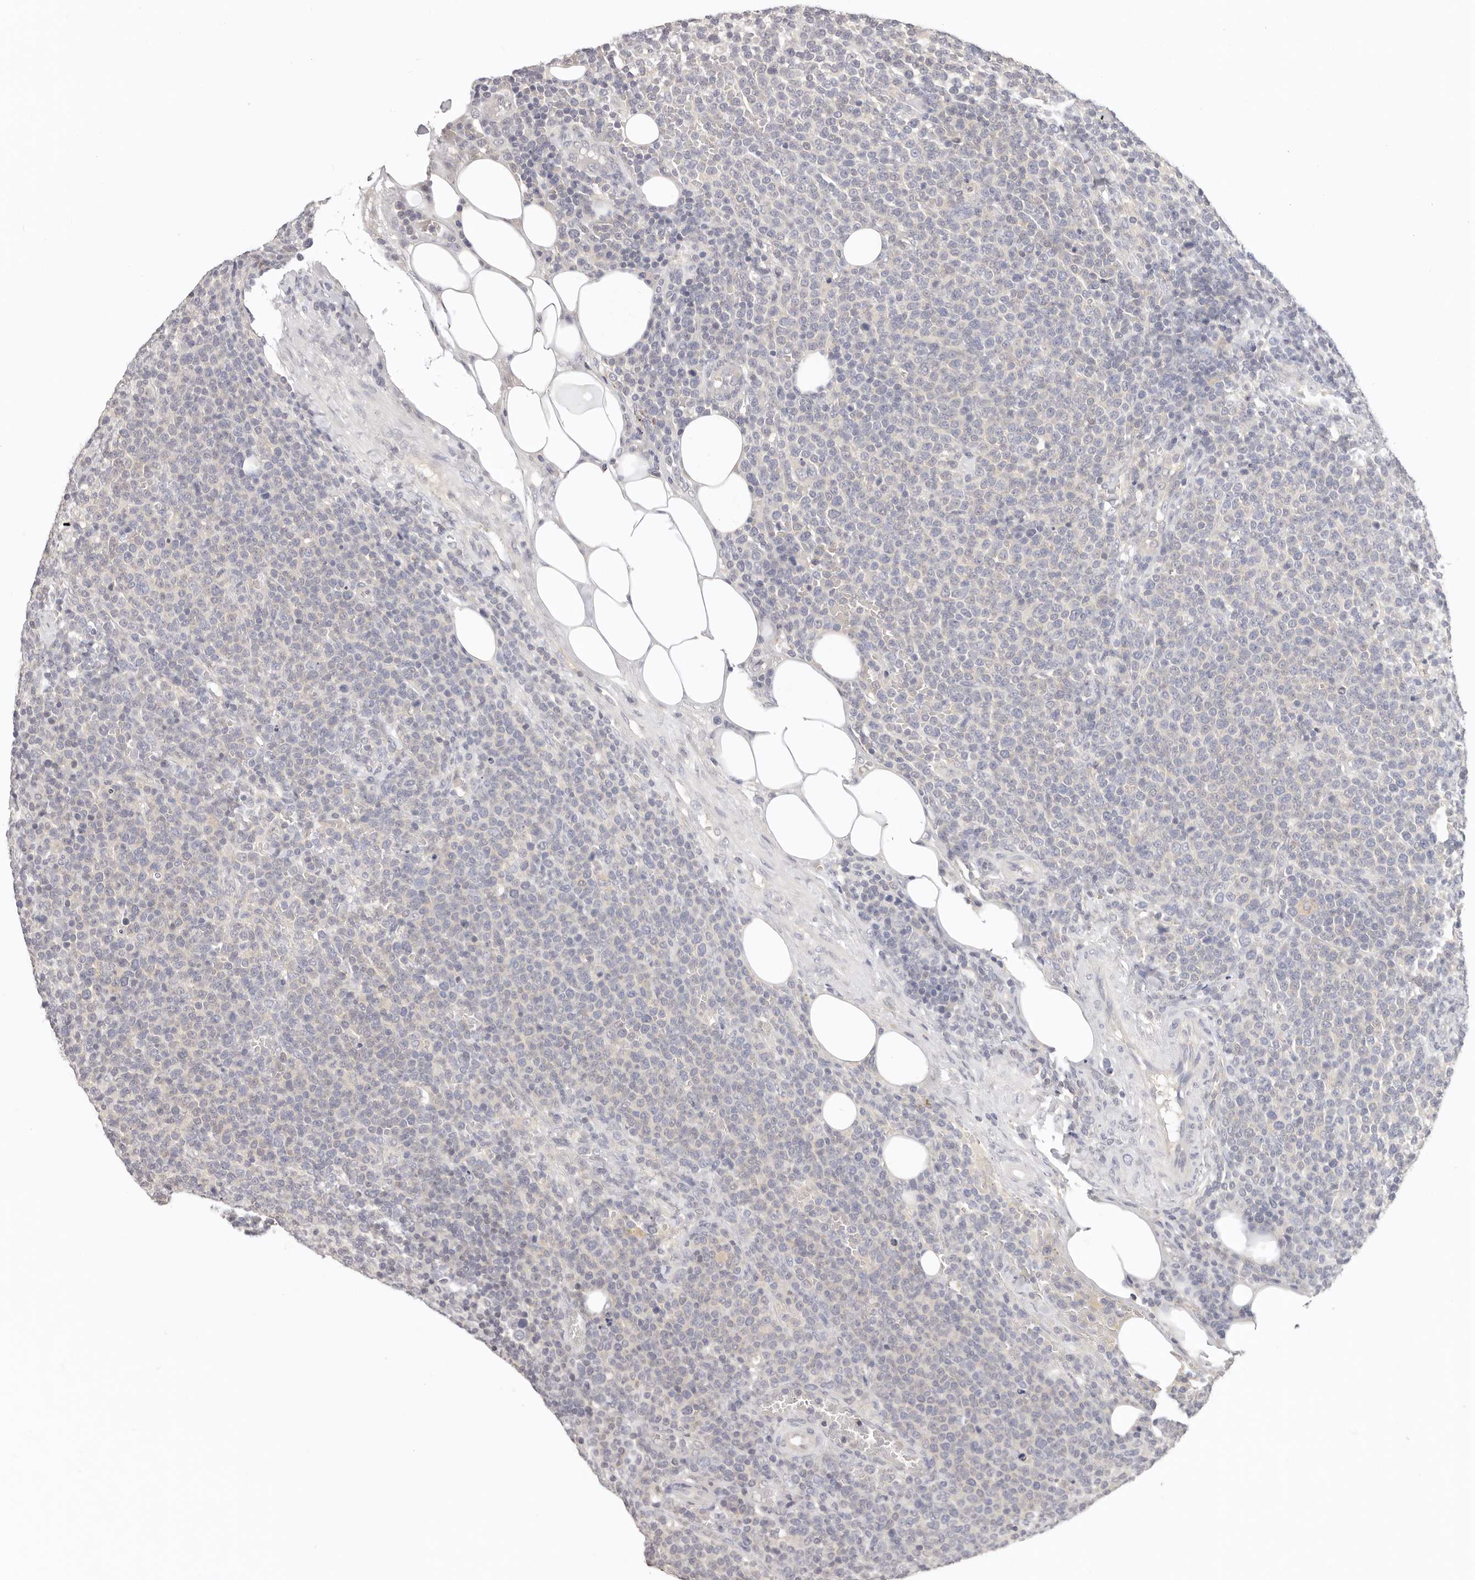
{"staining": {"intensity": "negative", "quantity": "none", "location": "none"}, "tissue": "lymphoma", "cell_type": "Tumor cells", "image_type": "cancer", "snomed": [{"axis": "morphology", "description": "Malignant lymphoma, non-Hodgkin's type, High grade"}, {"axis": "topography", "description": "Lymph node"}], "caption": "Immunohistochemistry (IHC) histopathology image of neoplastic tissue: high-grade malignant lymphoma, non-Hodgkin's type stained with DAB exhibits no significant protein expression in tumor cells.", "gene": "GGPS1", "patient": {"sex": "male", "age": 61}}